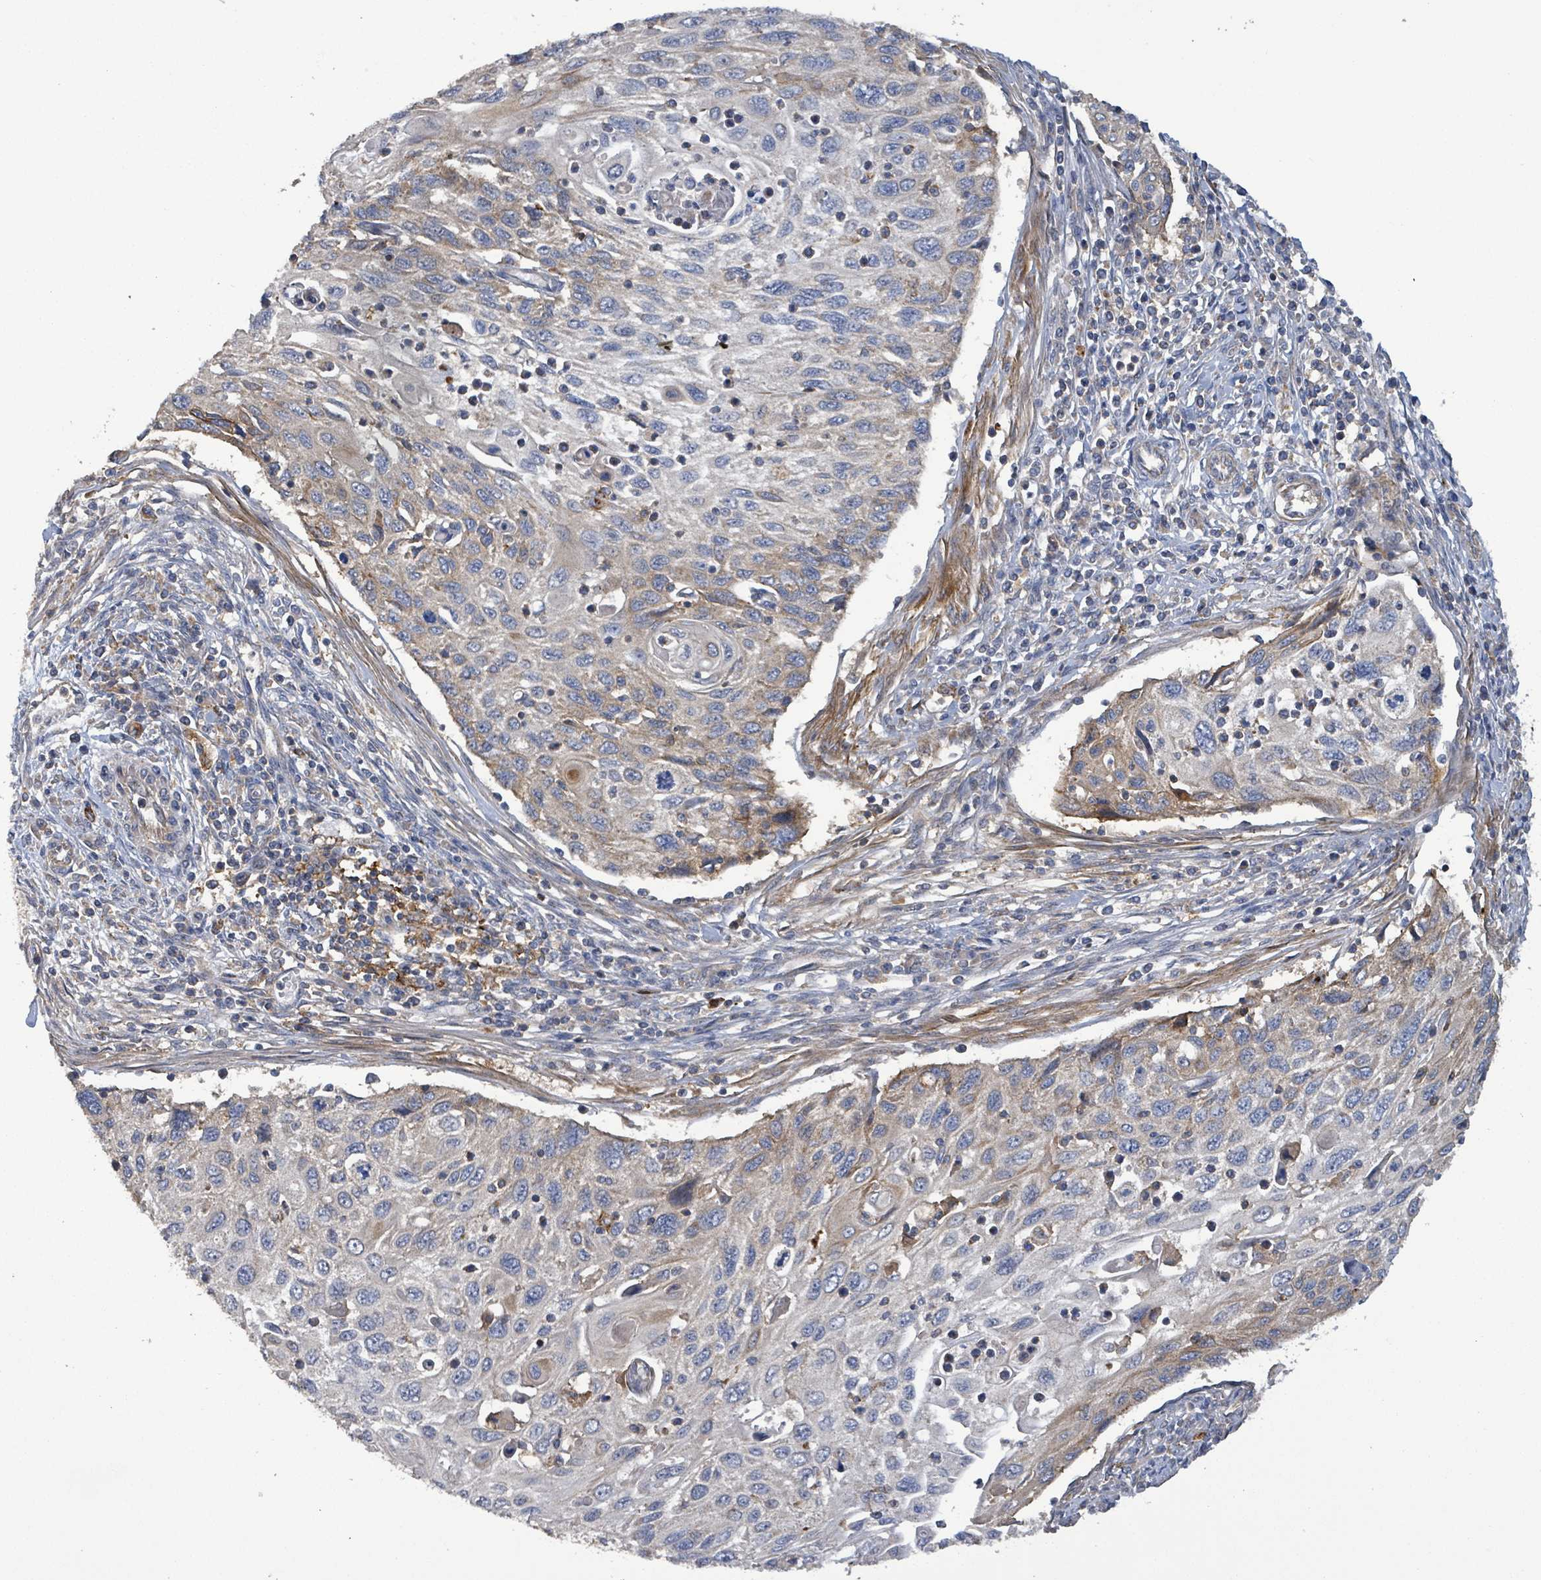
{"staining": {"intensity": "weak", "quantity": "<25%", "location": "cytoplasmic/membranous"}, "tissue": "cervical cancer", "cell_type": "Tumor cells", "image_type": "cancer", "snomed": [{"axis": "morphology", "description": "Squamous cell carcinoma, NOS"}, {"axis": "topography", "description": "Cervix"}], "caption": "This image is of squamous cell carcinoma (cervical) stained with immunohistochemistry to label a protein in brown with the nuclei are counter-stained blue. There is no positivity in tumor cells.", "gene": "PLAAT1", "patient": {"sex": "female", "age": 70}}